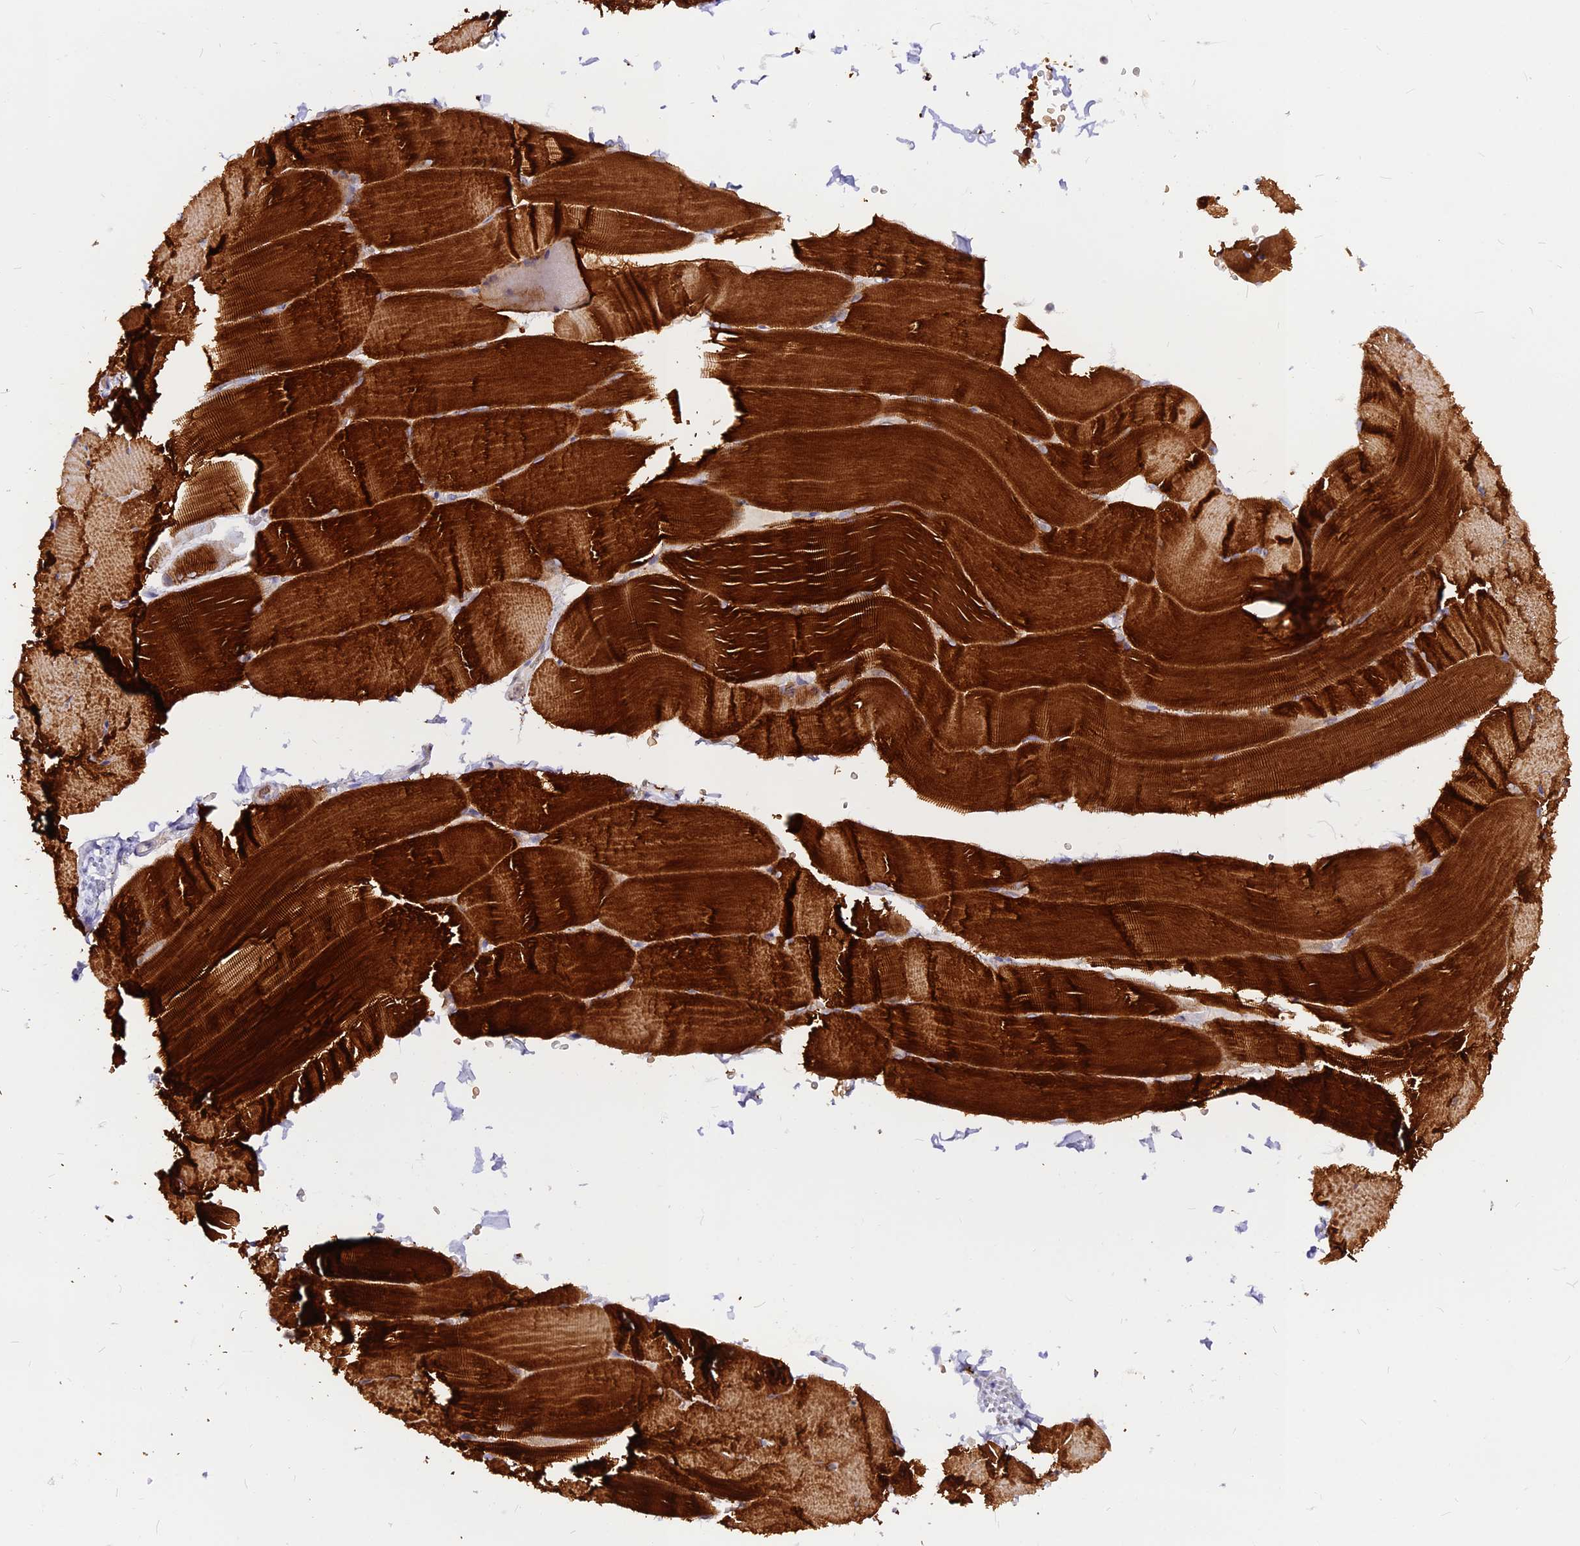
{"staining": {"intensity": "strong", "quantity": ">75%", "location": "cytoplasmic/membranous"}, "tissue": "skeletal muscle", "cell_type": "Myocytes", "image_type": "normal", "snomed": [{"axis": "morphology", "description": "Normal tissue, NOS"}, {"axis": "topography", "description": "Skeletal muscle"}, {"axis": "topography", "description": "Parathyroid gland"}], "caption": "DAB (3,3'-diaminobenzidine) immunohistochemical staining of normal human skeletal muscle exhibits strong cytoplasmic/membranous protein staining in about >75% of myocytes.", "gene": "DENND2D", "patient": {"sex": "female", "age": 37}}